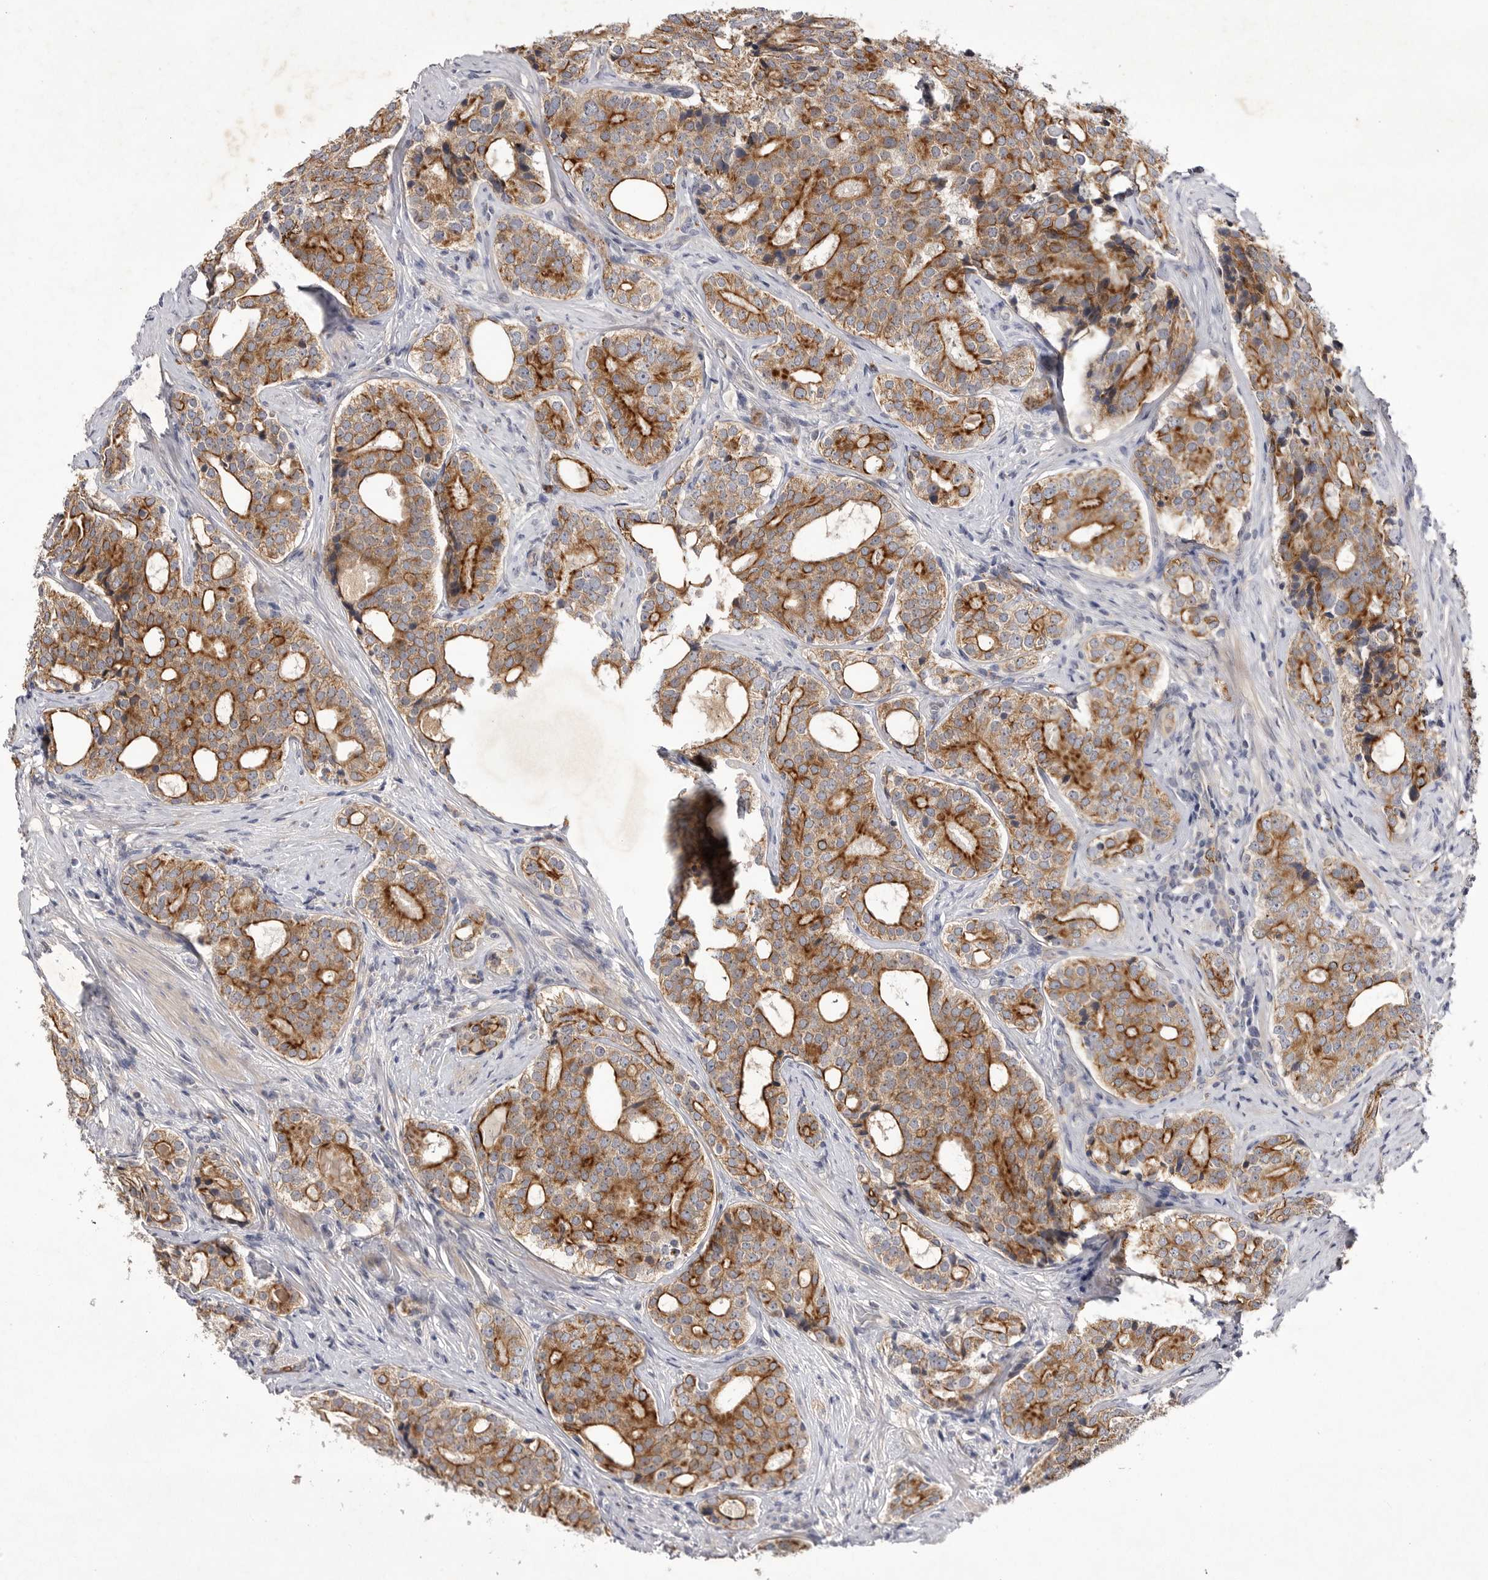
{"staining": {"intensity": "strong", "quantity": ">75%", "location": "cytoplasmic/membranous"}, "tissue": "prostate cancer", "cell_type": "Tumor cells", "image_type": "cancer", "snomed": [{"axis": "morphology", "description": "Adenocarcinoma, High grade"}, {"axis": "topography", "description": "Prostate"}], "caption": "Immunohistochemical staining of prostate cancer (high-grade adenocarcinoma) shows high levels of strong cytoplasmic/membranous protein positivity in approximately >75% of tumor cells.", "gene": "DHDDS", "patient": {"sex": "male", "age": 56}}